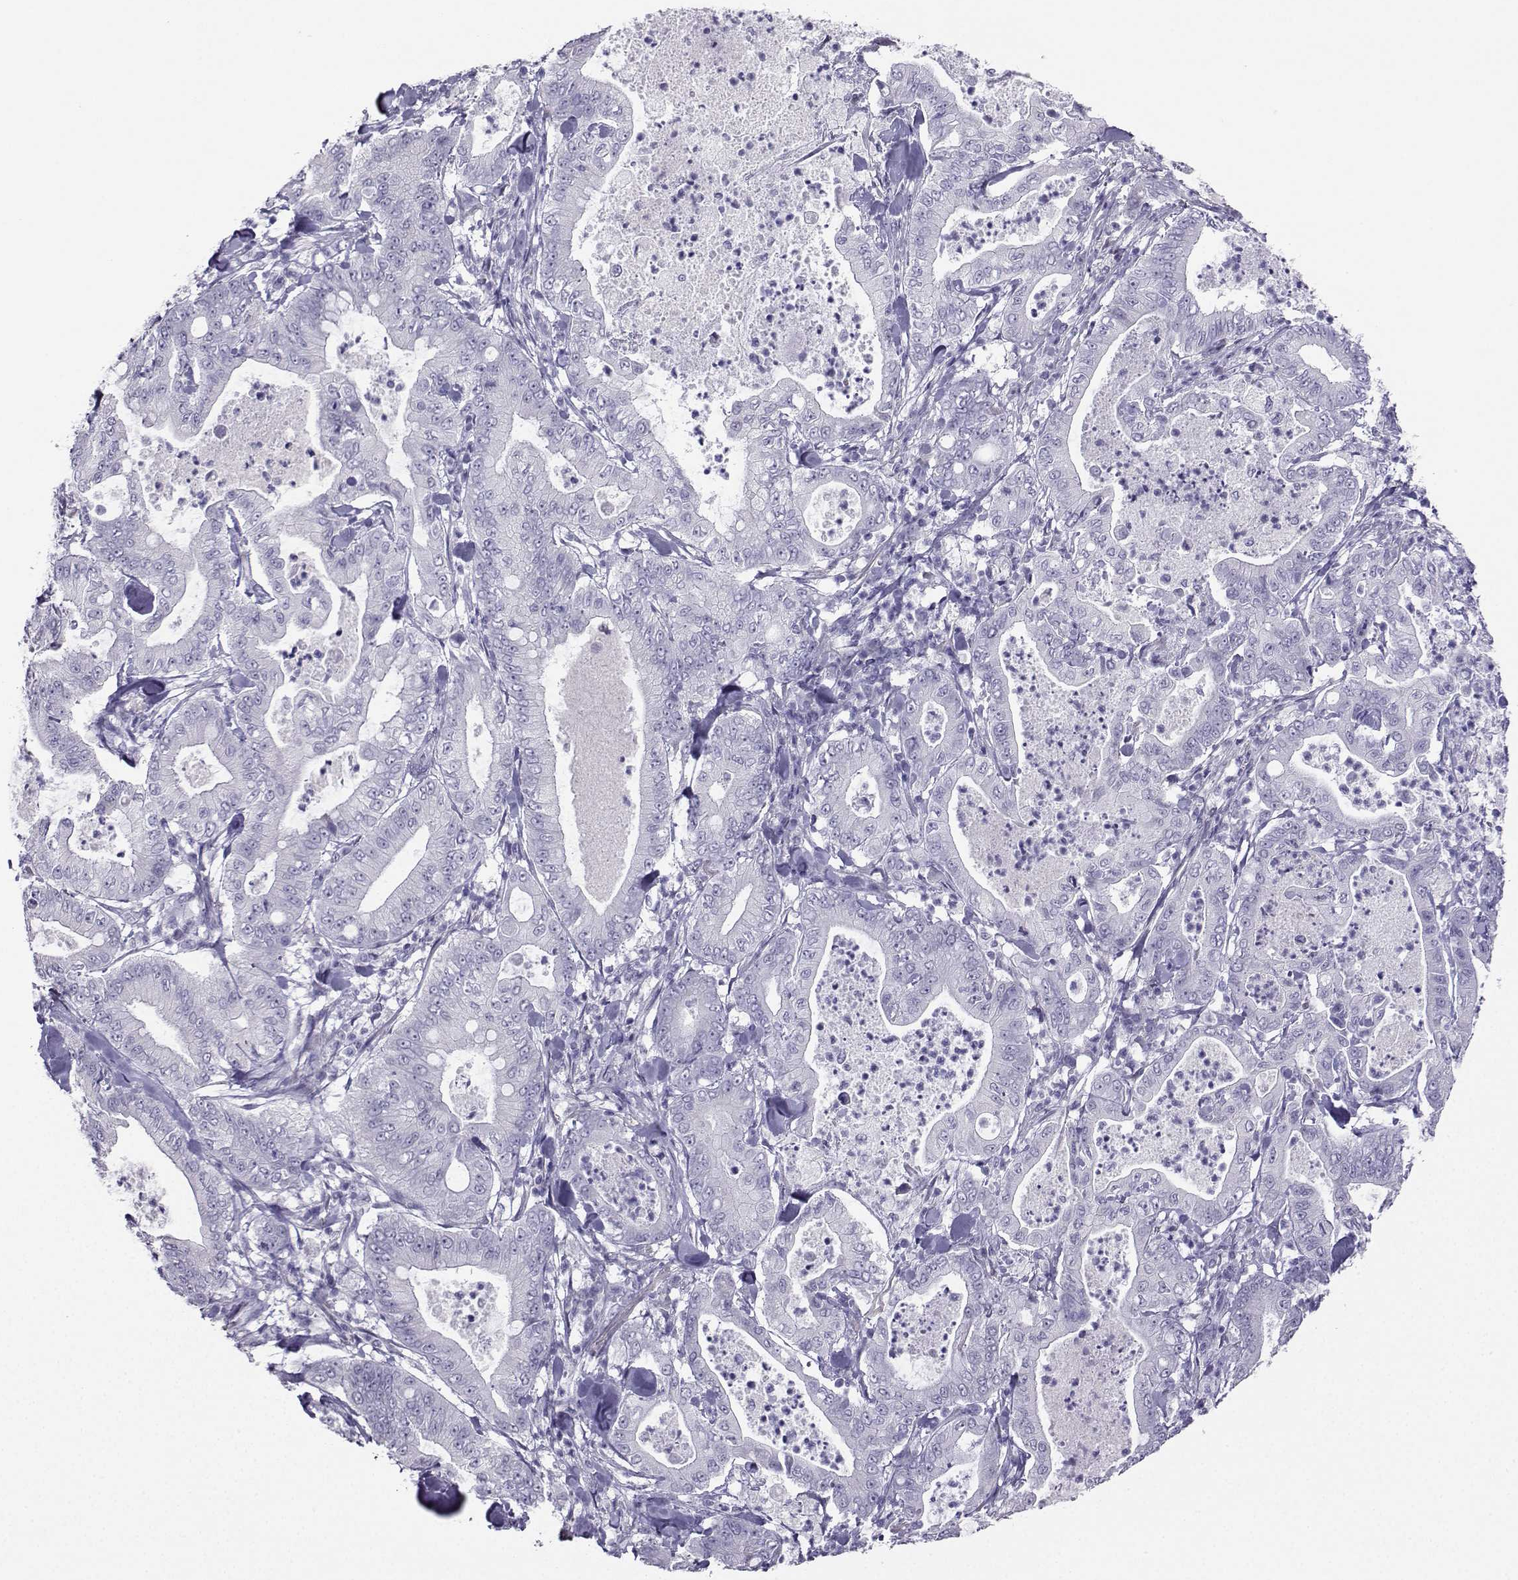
{"staining": {"intensity": "negative", "quantity": "none", "location": "none"}, "tissue": "pancreatic cancer", "cell_type": "Tumor cells", "image_type": "cancer", "snomed": [{"axis": "morphology", "description": "Adenocarcinoma, NOS"}, {"axis": "topography", "description": "Pancreas"}], "caption": "This histopathology image is of pancreatic adenocarcinoma stained with IHC to label a protein in brown with the nuclei are counter-stained blue. There is no expression in tumor cells.", "gene": "KIF17", "patient": {"sex": "male", "age": 71}}